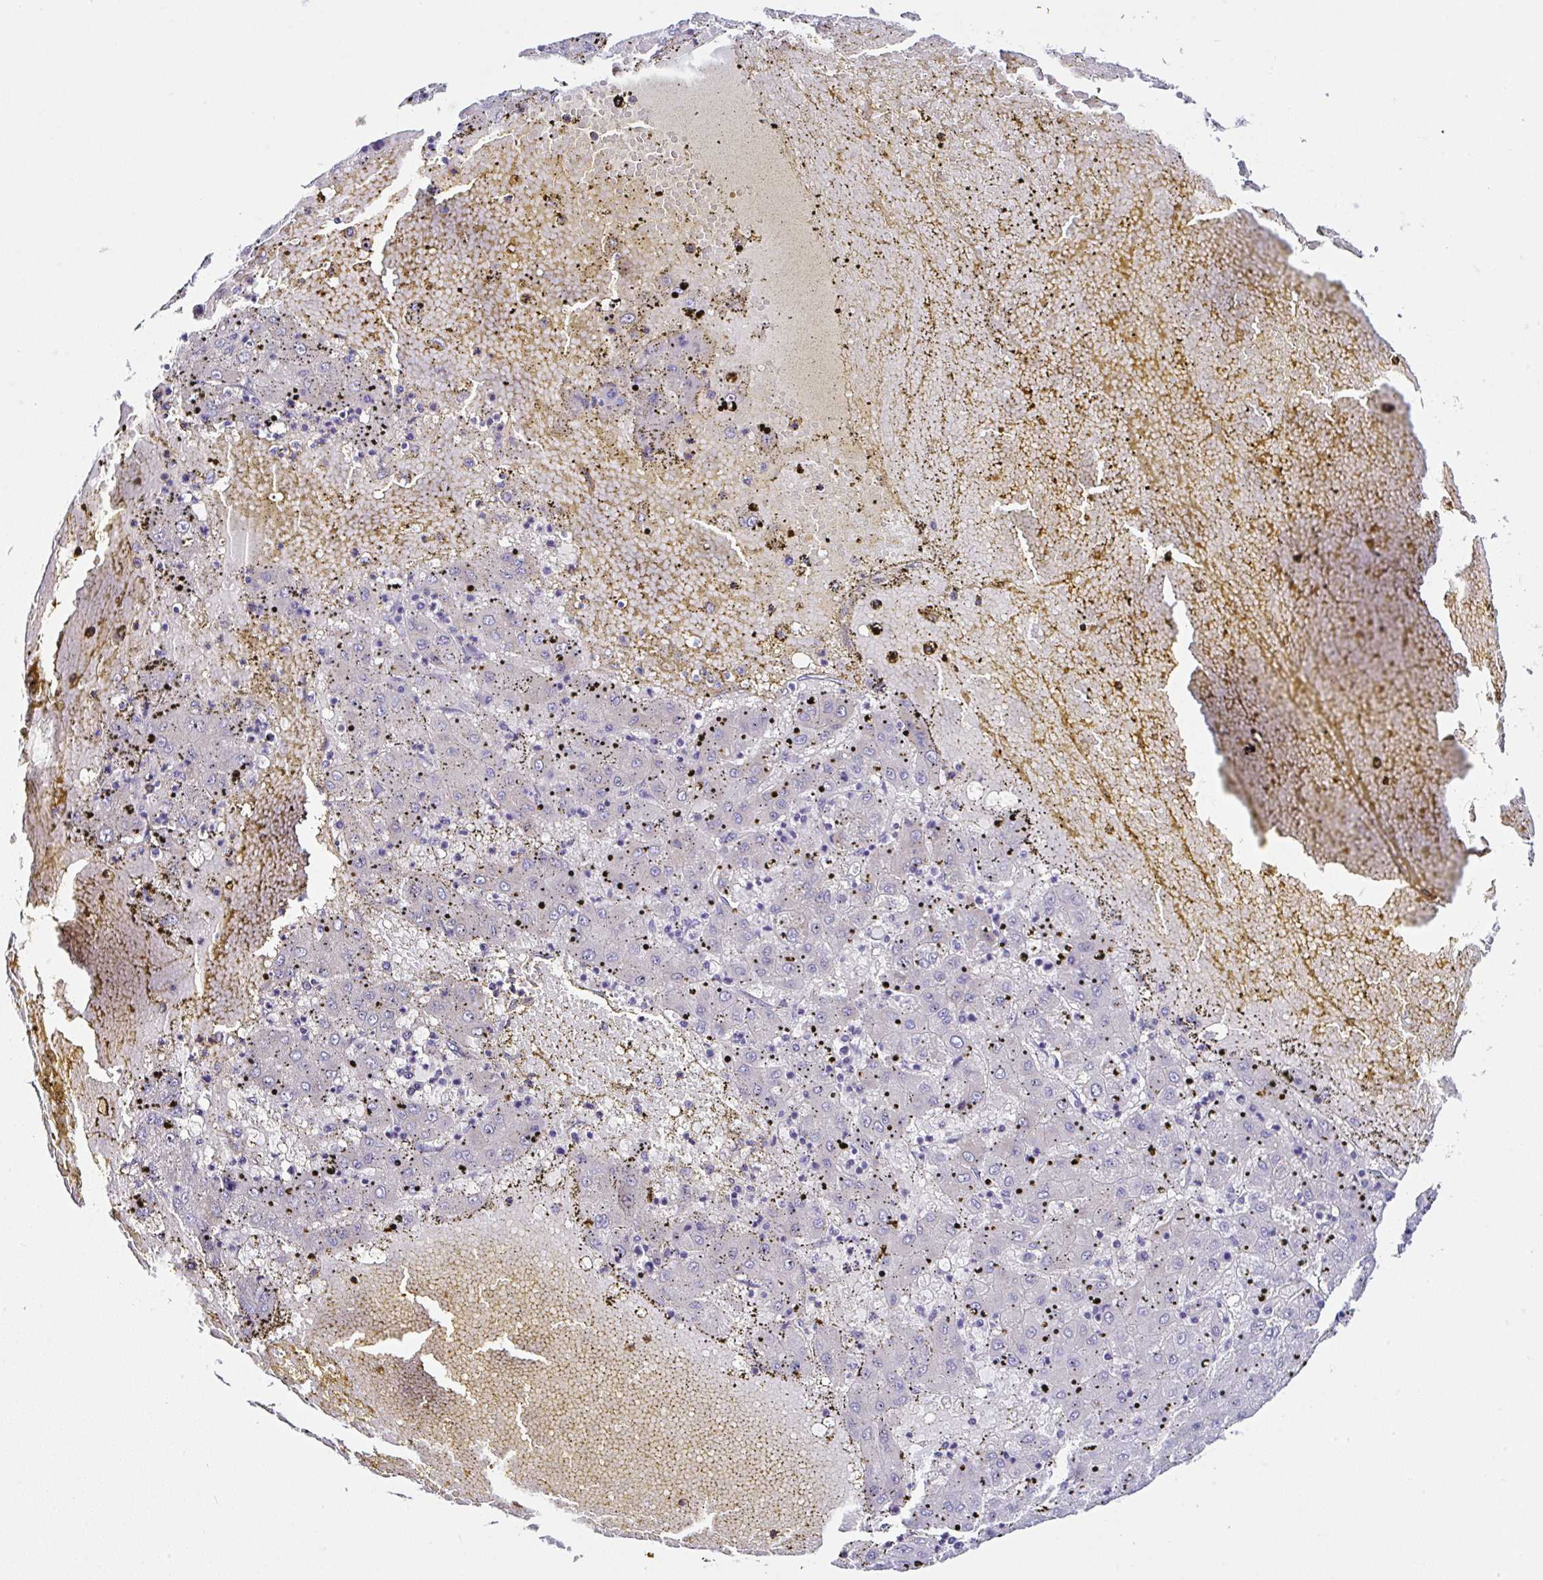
{"staining": {"intensity": "negative", "quantity": "none", "location": "none"}, "tissue": "liver cancer", "cell_type": "Tumor cells", "image_type": "cancer", "snomed": [{"axis": "morphology", "description": "Carcinoma, Hepatocellular, NOS"}, {"axis": "topography", "description": "Liver"}], "caption": "Immunohistochemical staining of human liver hepatocellular carcinoma displays no significant staining in tumor cells.", "gene": "UGT3A1", "patient": {"sex": "male", "age": 72}}